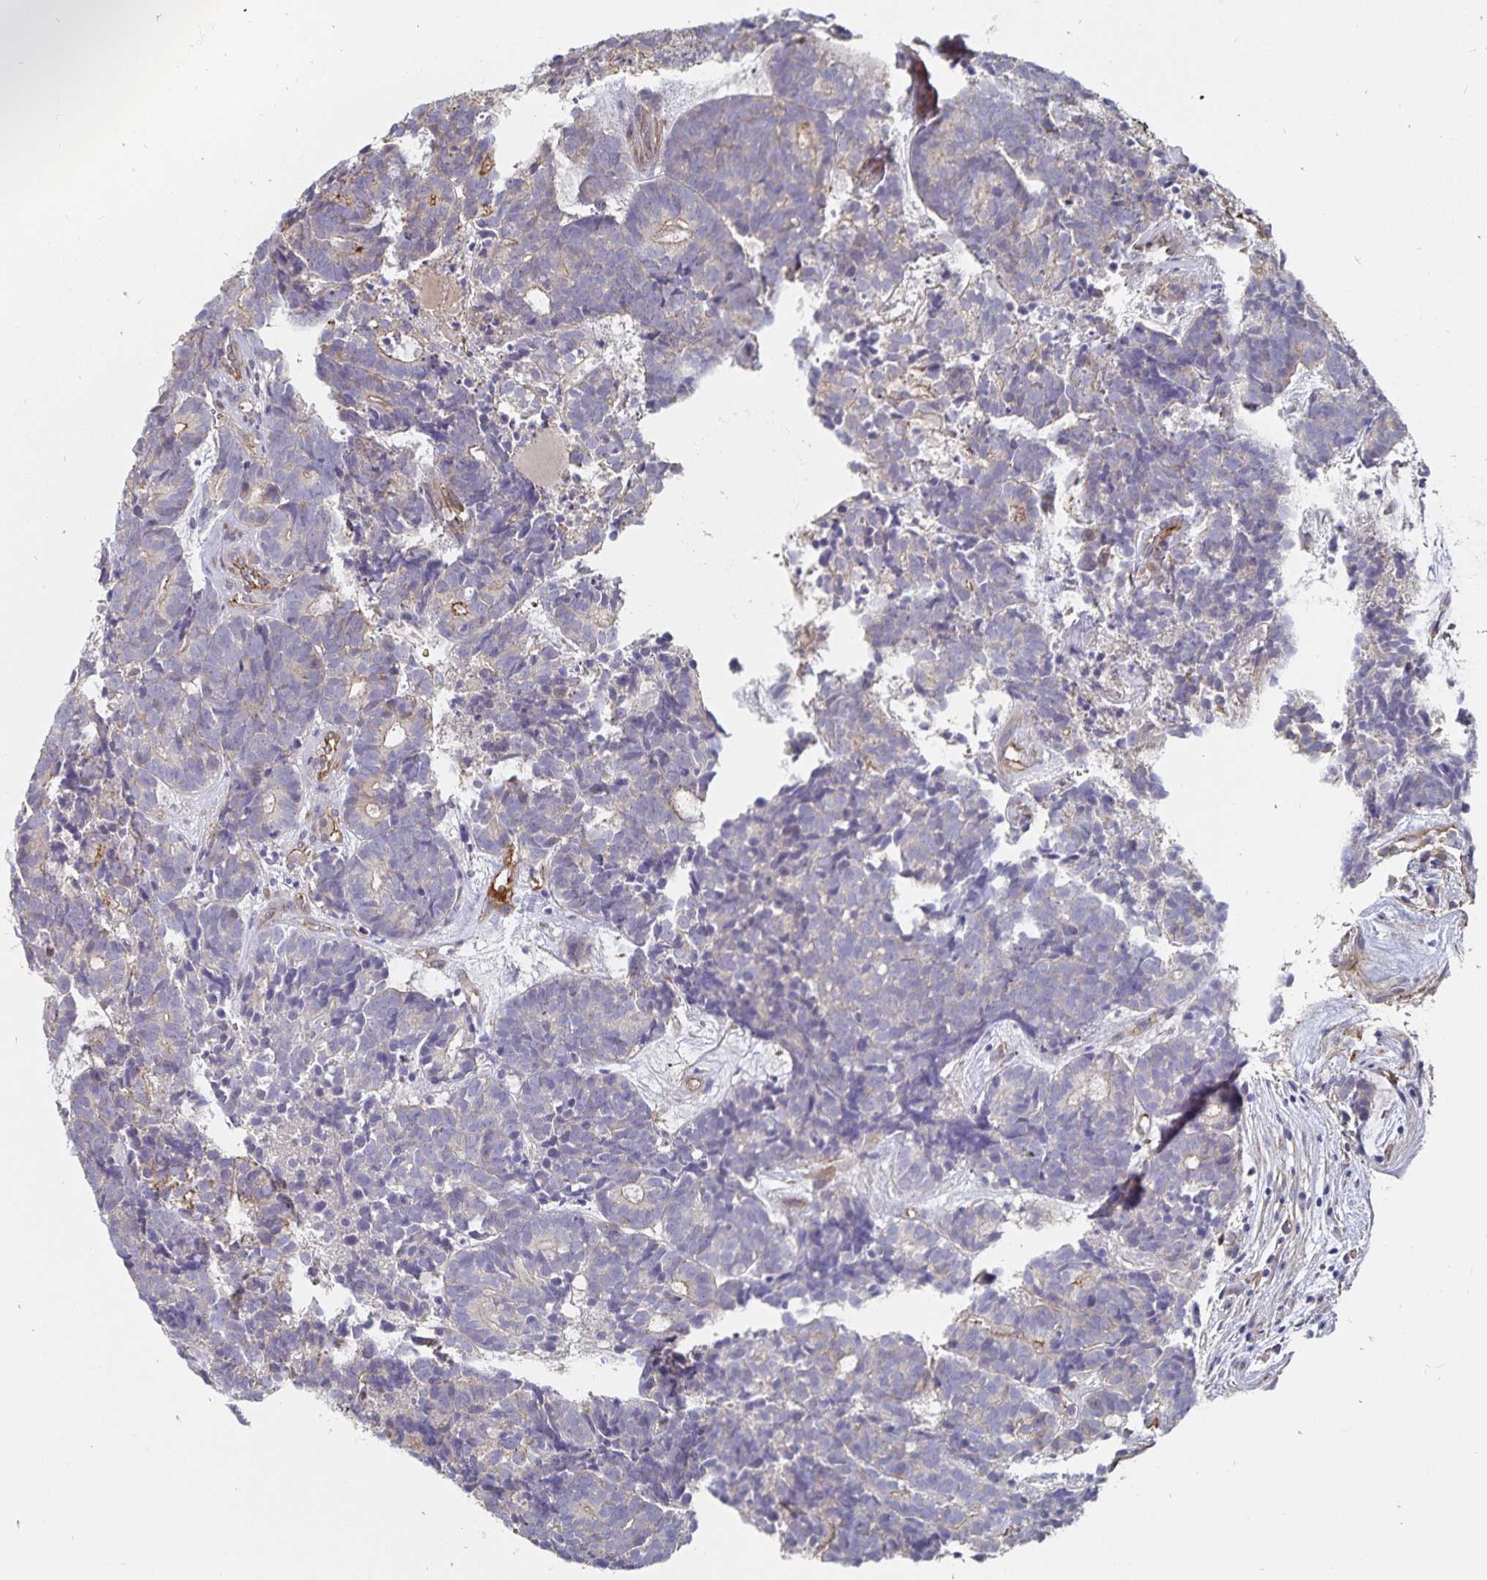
{"staining": {"intensity": "weak", "quantity": "<25%", "location": "cytoplasmic/membranous"}, "tissue": "head and neck cancer", "cell_type": "Tumor cells", "image_type": "cancer", "snomed": [{"axis": "morphology", "description": "Adenocarcinoma, NOS"}, {"axis": "topography", "description": "Head-Neck"}], "caption": "Human head and neck cancer (adenocarcinoma) stained for a protein using IHC displays no staining in tumor cells.", "gene": "SSTR1", "patient": {"sex": "female", "age": 81}}